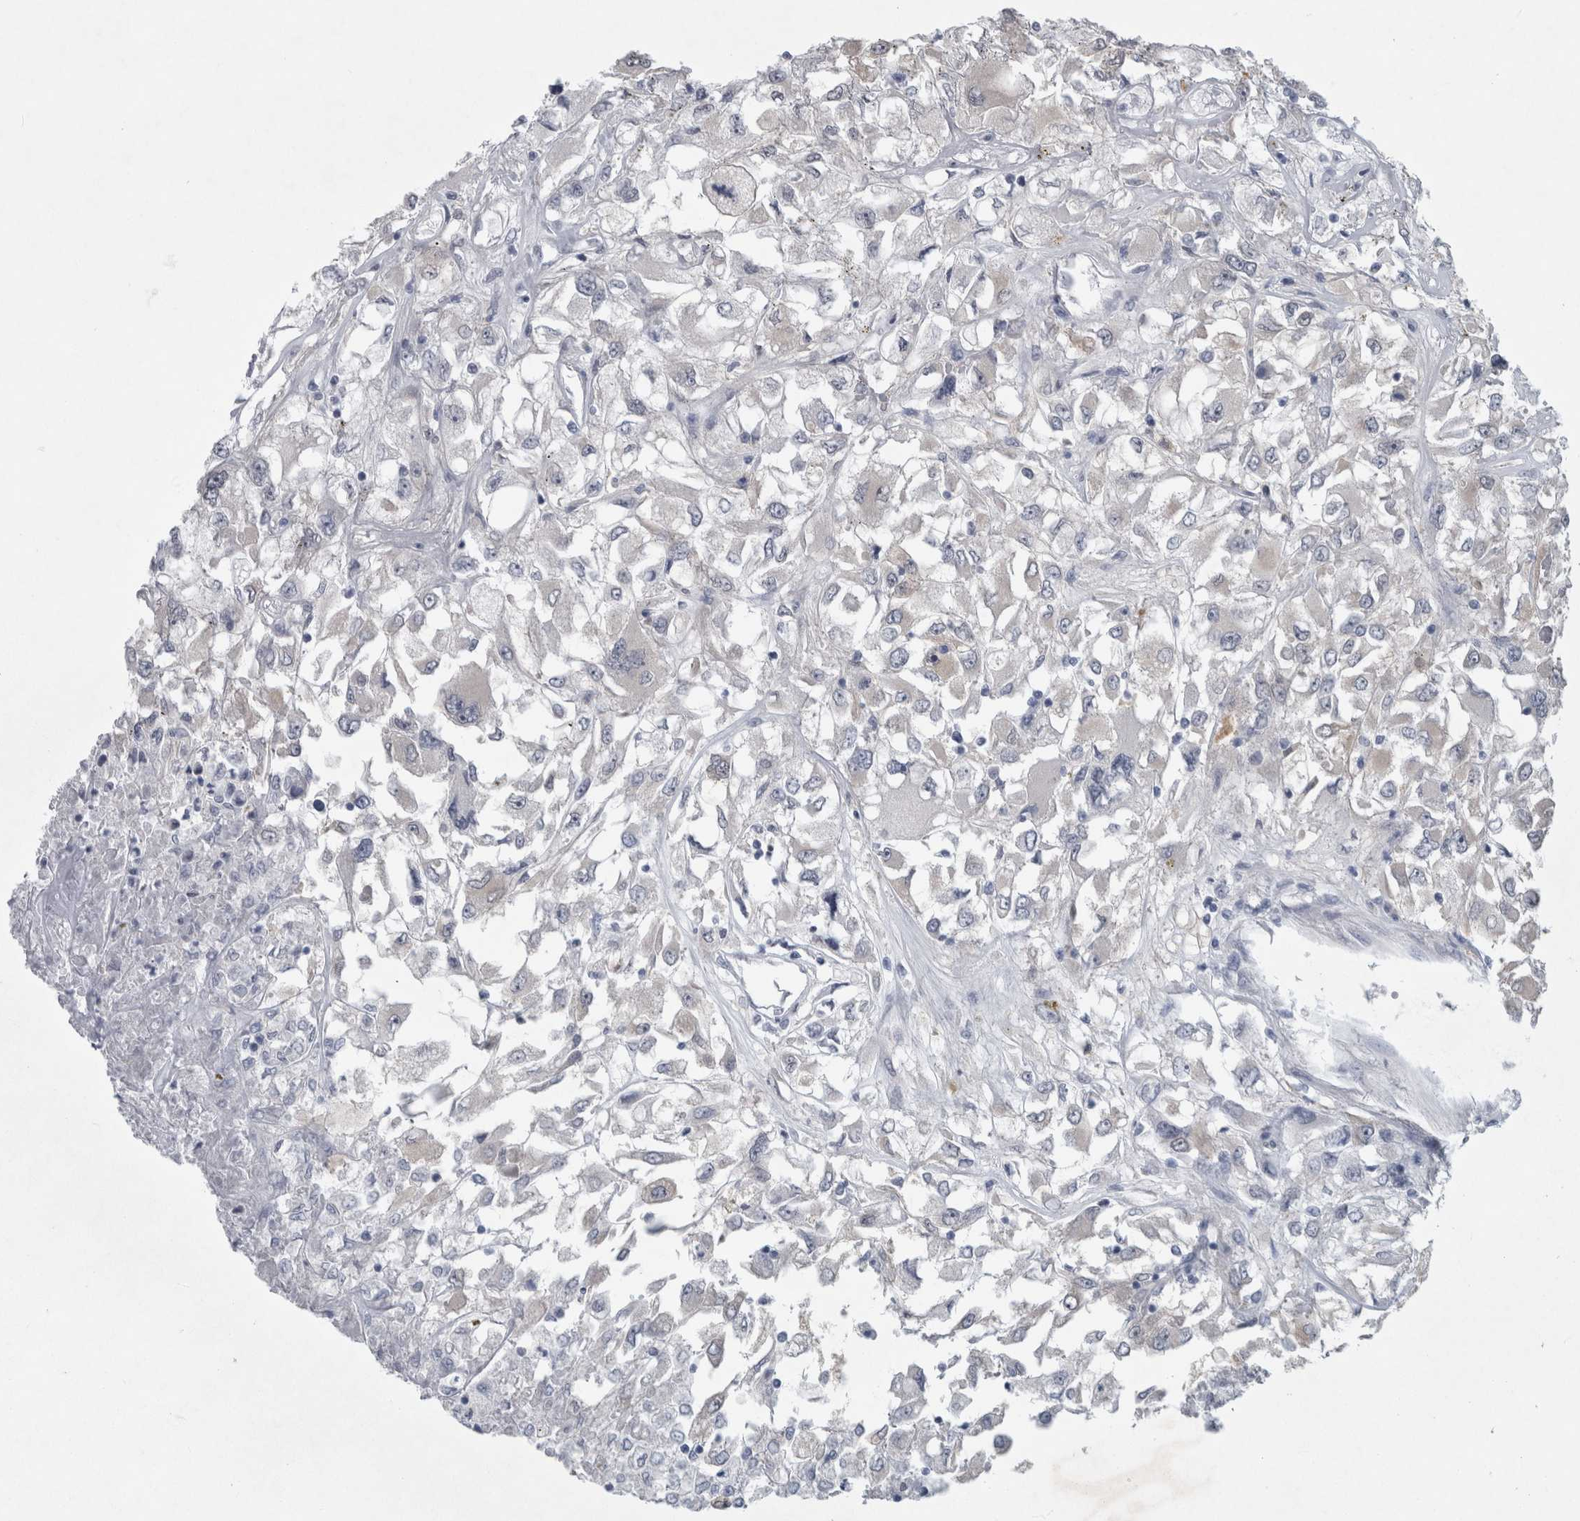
{"staining": {"intensity": "moderate", "quantity": "25%-75%", "location": "cytoplasmic/membranous"}, "tissue": "renal cancer", "cell_type": "Tumor cells", "image_type": "cancer", "snomed": [{"axis": "morphology", "description": "Adenocarcinoma, NOS"}, {"axis": "topography", "description": "Kidney"}], "caption": "Protein analysis of renal cancer tissue exhibits moderate cytoplasmic/membranous positivity in approximately 25%-75% of tumor cells.", "gene": "FAM83H", "patient": {"sex": "female", "age": 52}}